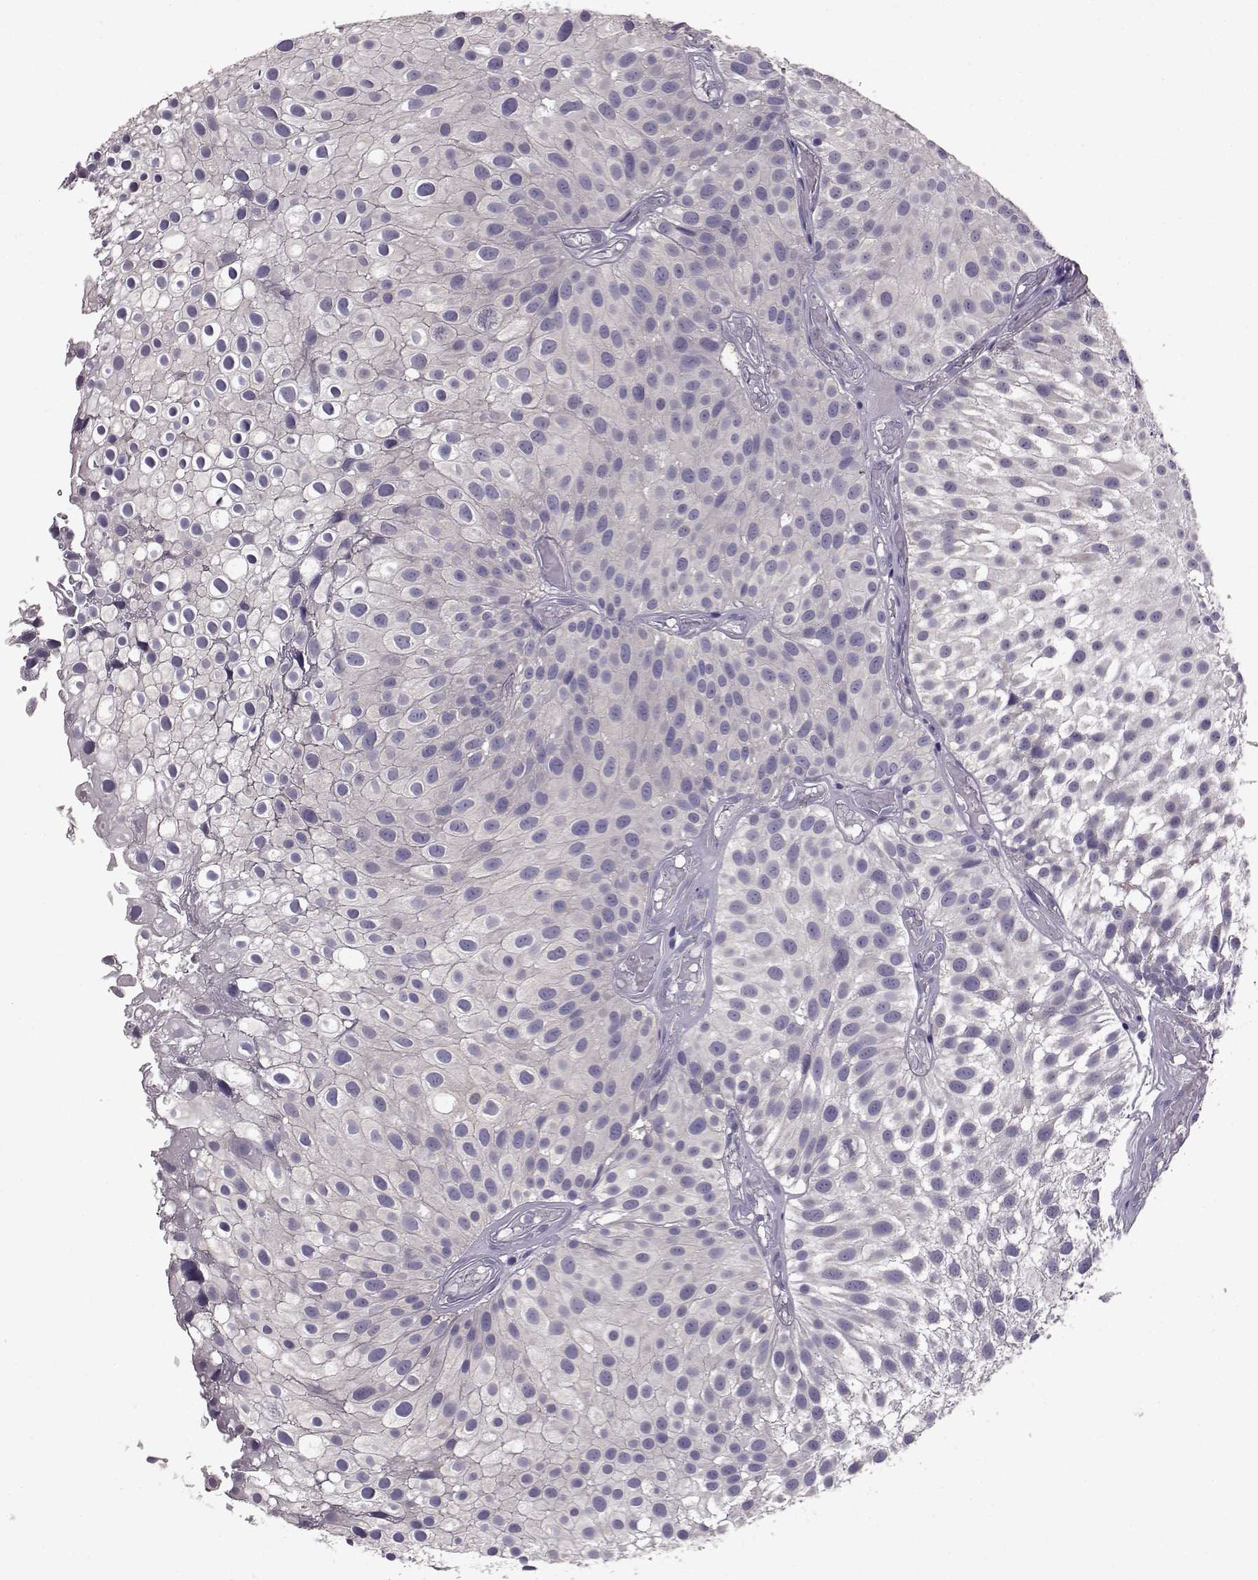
{"staining": {"intensity": "negative", "quantity": "none", "location": "none"}, "tissue": "urothelial cancer", "cell_type": "Tumor cells", "image_type": "cancer", "snomed": [{"axis": "morphology", "description": "Urothelial carcinoma, Low grade"}, {"axis": "topography", "description": "Urinary bladder"}], "caption": "Low-grade urothelial carcinoma was stained to show a protein in brown. There is no significant staining in tumor cells.", "gene": "ADGRG2", "patient": {"sex": "male", "age": 79}}